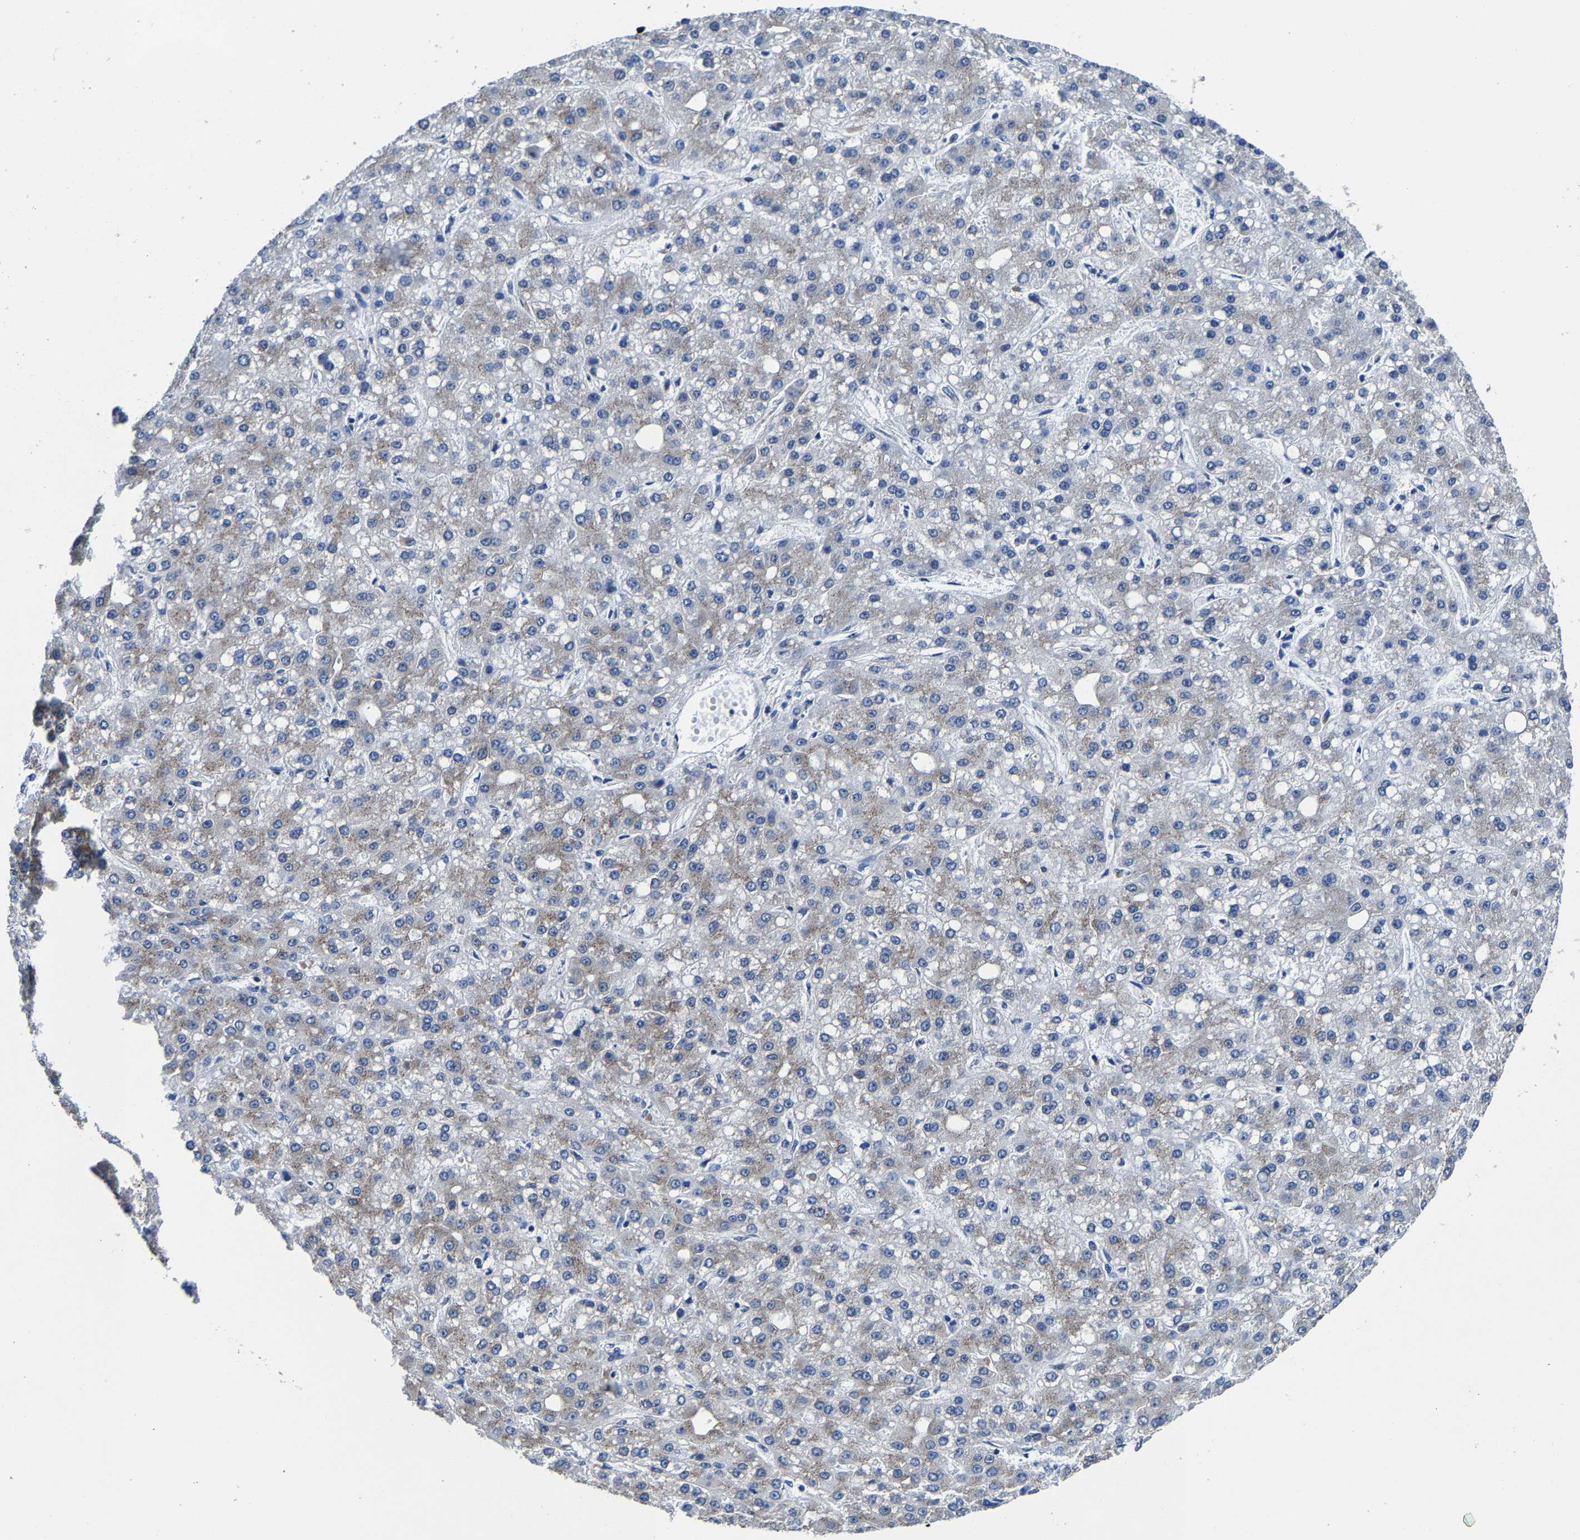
{"staining": {"intensity": "moderate", "quantity": "25%-75%", "location": "cytoplasmic/membranous"}, "tissue": "liver cancer", "cell_type": "Tumor cells", "image_type": "cancer", "snomed": [{"axis": "morphology", "description": "Carcinoma, Hepatocellular, NOS"}, {"axis": "topography", "description": "Liver"}], "caption": "Immunohistochemistry (IHC) staining of liver cancer, which exhibits medium levels of moderate cytoplasmic/membranous positivity in approximately 25%-75% of tumor cells indicating moderate cytoplasmic/membranous protein expression. The staining was performed using DAB (brown) for protein detection and nuclei were counterstained in hematoxylin (blue).", "gene": "EBAG9", "patient": {"sex": "male", "age": 67}}